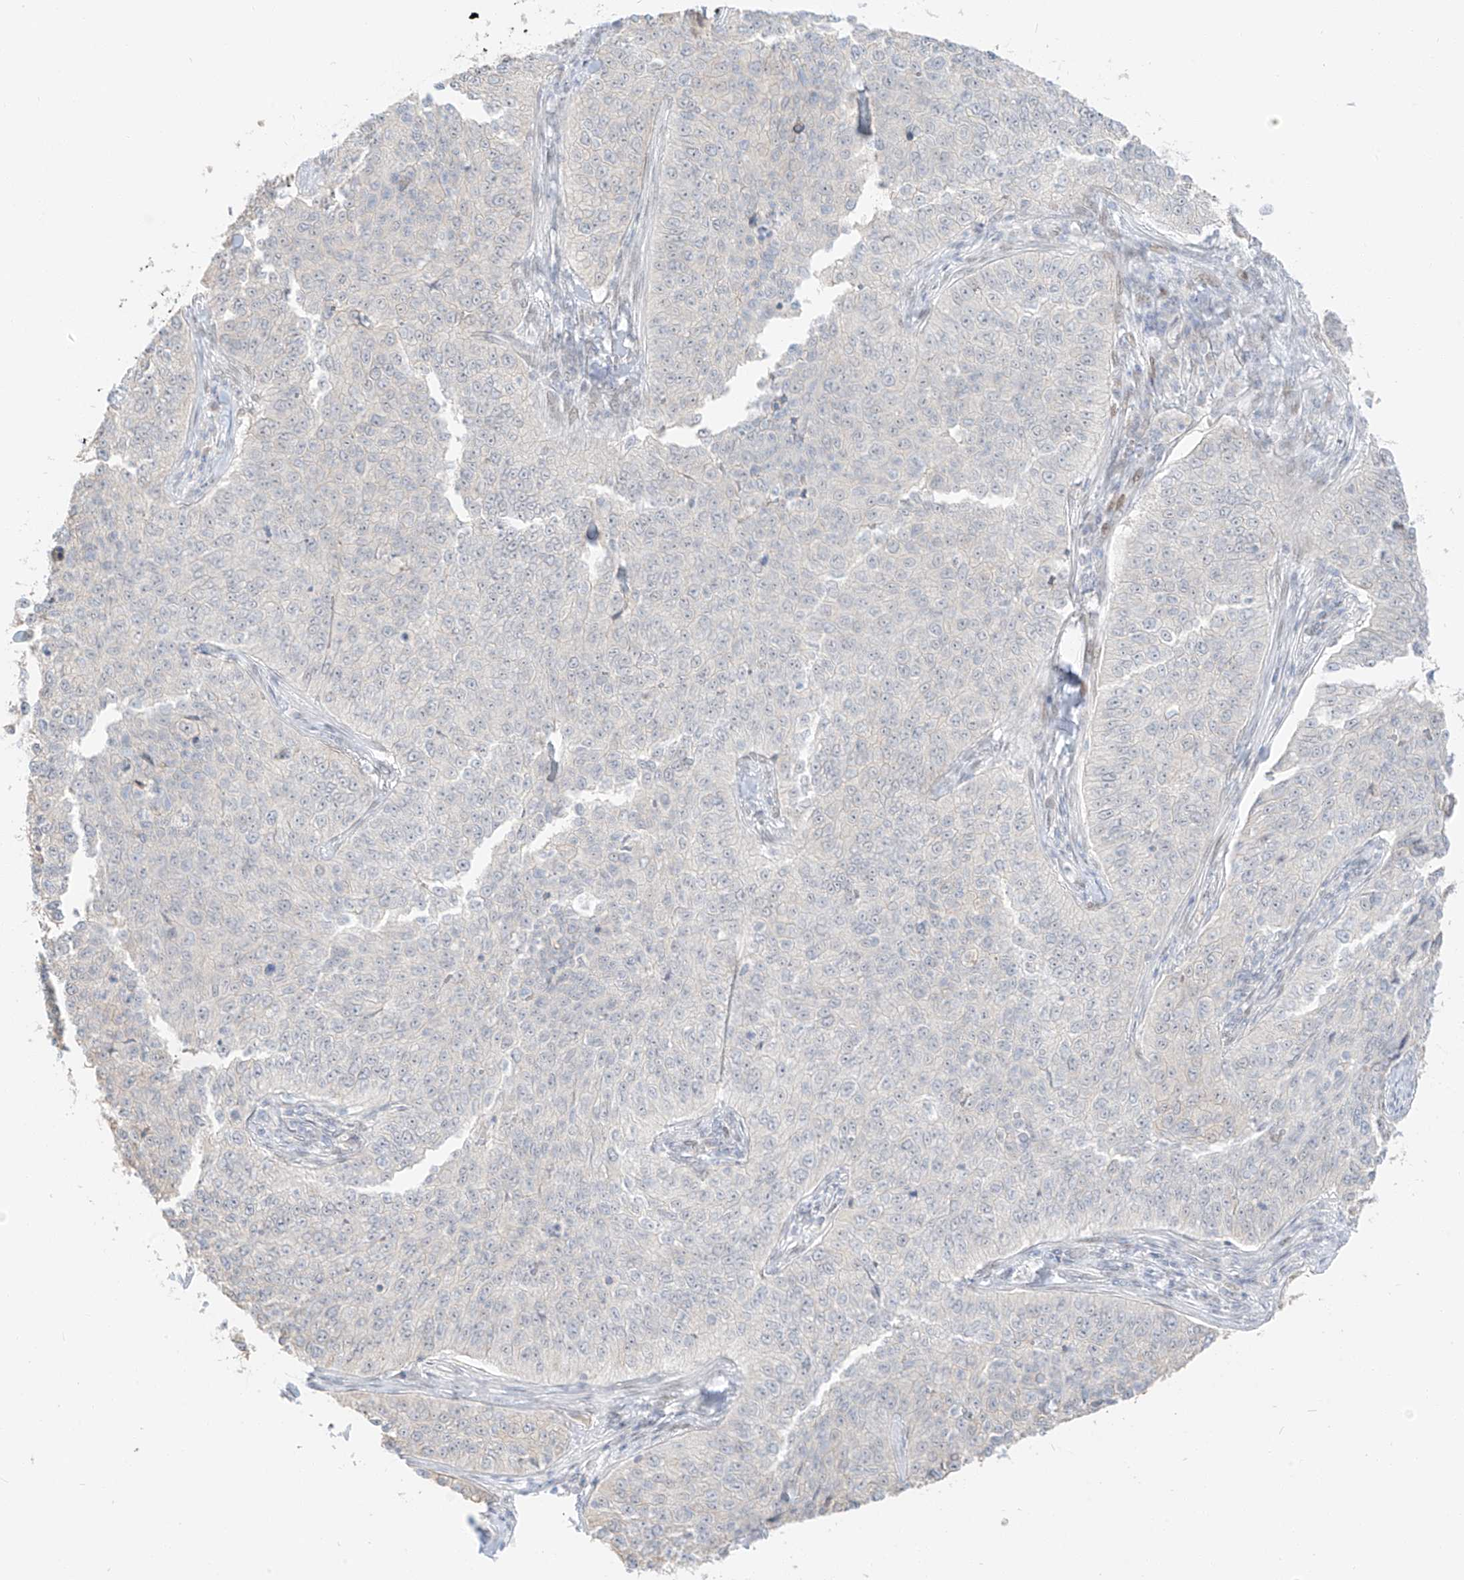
{"staining": {"intensity": "negative", "quantity": "none", "location": "none"}, "tissue": "cervical cancer", "cell_type": "Tumor cells", "image_type": "cancer", "snomed": [{"axis": "morphology", "description": "Squamous cell carcinoma, NOS"}, {"axis": "topography", "description": "Cervix"}], "caption": "A photomicrograph of cervical squamous cell carcinoma stained for a protein displays no brown staining in tumor cells.", "gene": "ZNF774", "patient": {"sex": "female", "age": 35}}